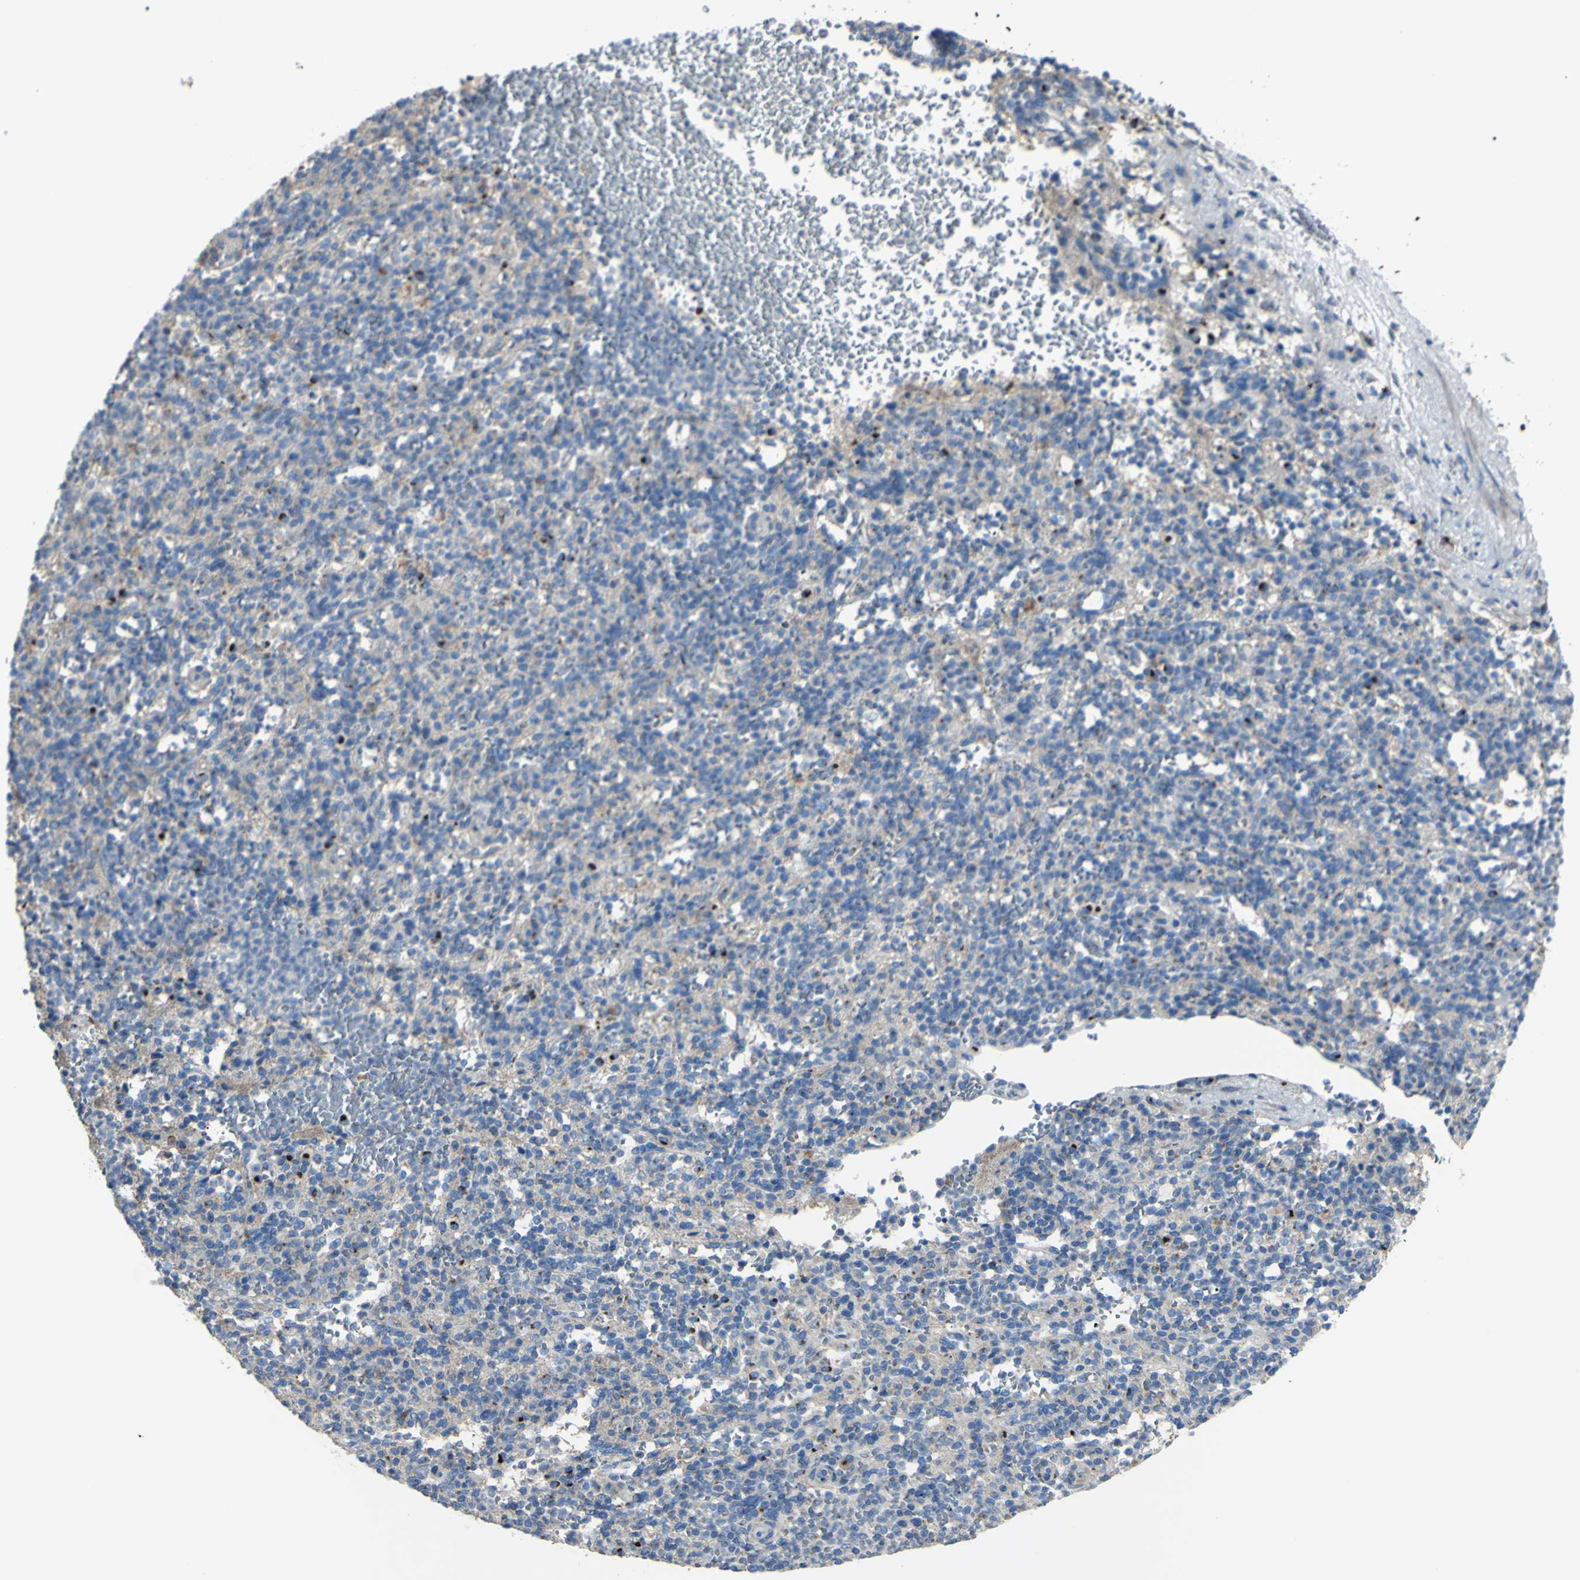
{"staining": {"intensity": "weak", "quantity": "25%-75%", "location": "cytoplasmic/membranous"}, "tissue": "spleen", "cell_type": "Cells in red pulp", "image_type": "normal", "snomed": [{"axis": "morphology", "description": "Normal tissue, NOS"}, {"axis": "topography", "description": "Spleen"}], "caption": "Immunohistochemistry (IHC) staining of unremarkable spleen, which displays low levels of weak cytoplasmic/membranous staining in about 25%-75% of cells in red pulp indicating weak cytoplasmic/membranous protein expression. The staining was performed using DAB (3,3'-diaminobenzidine) (brown) for protein detection and nuclei were counterstained in hematoxylin (blue).", "gene": "B4GALT3", "patient": {"sex": "female", "age": 74}}